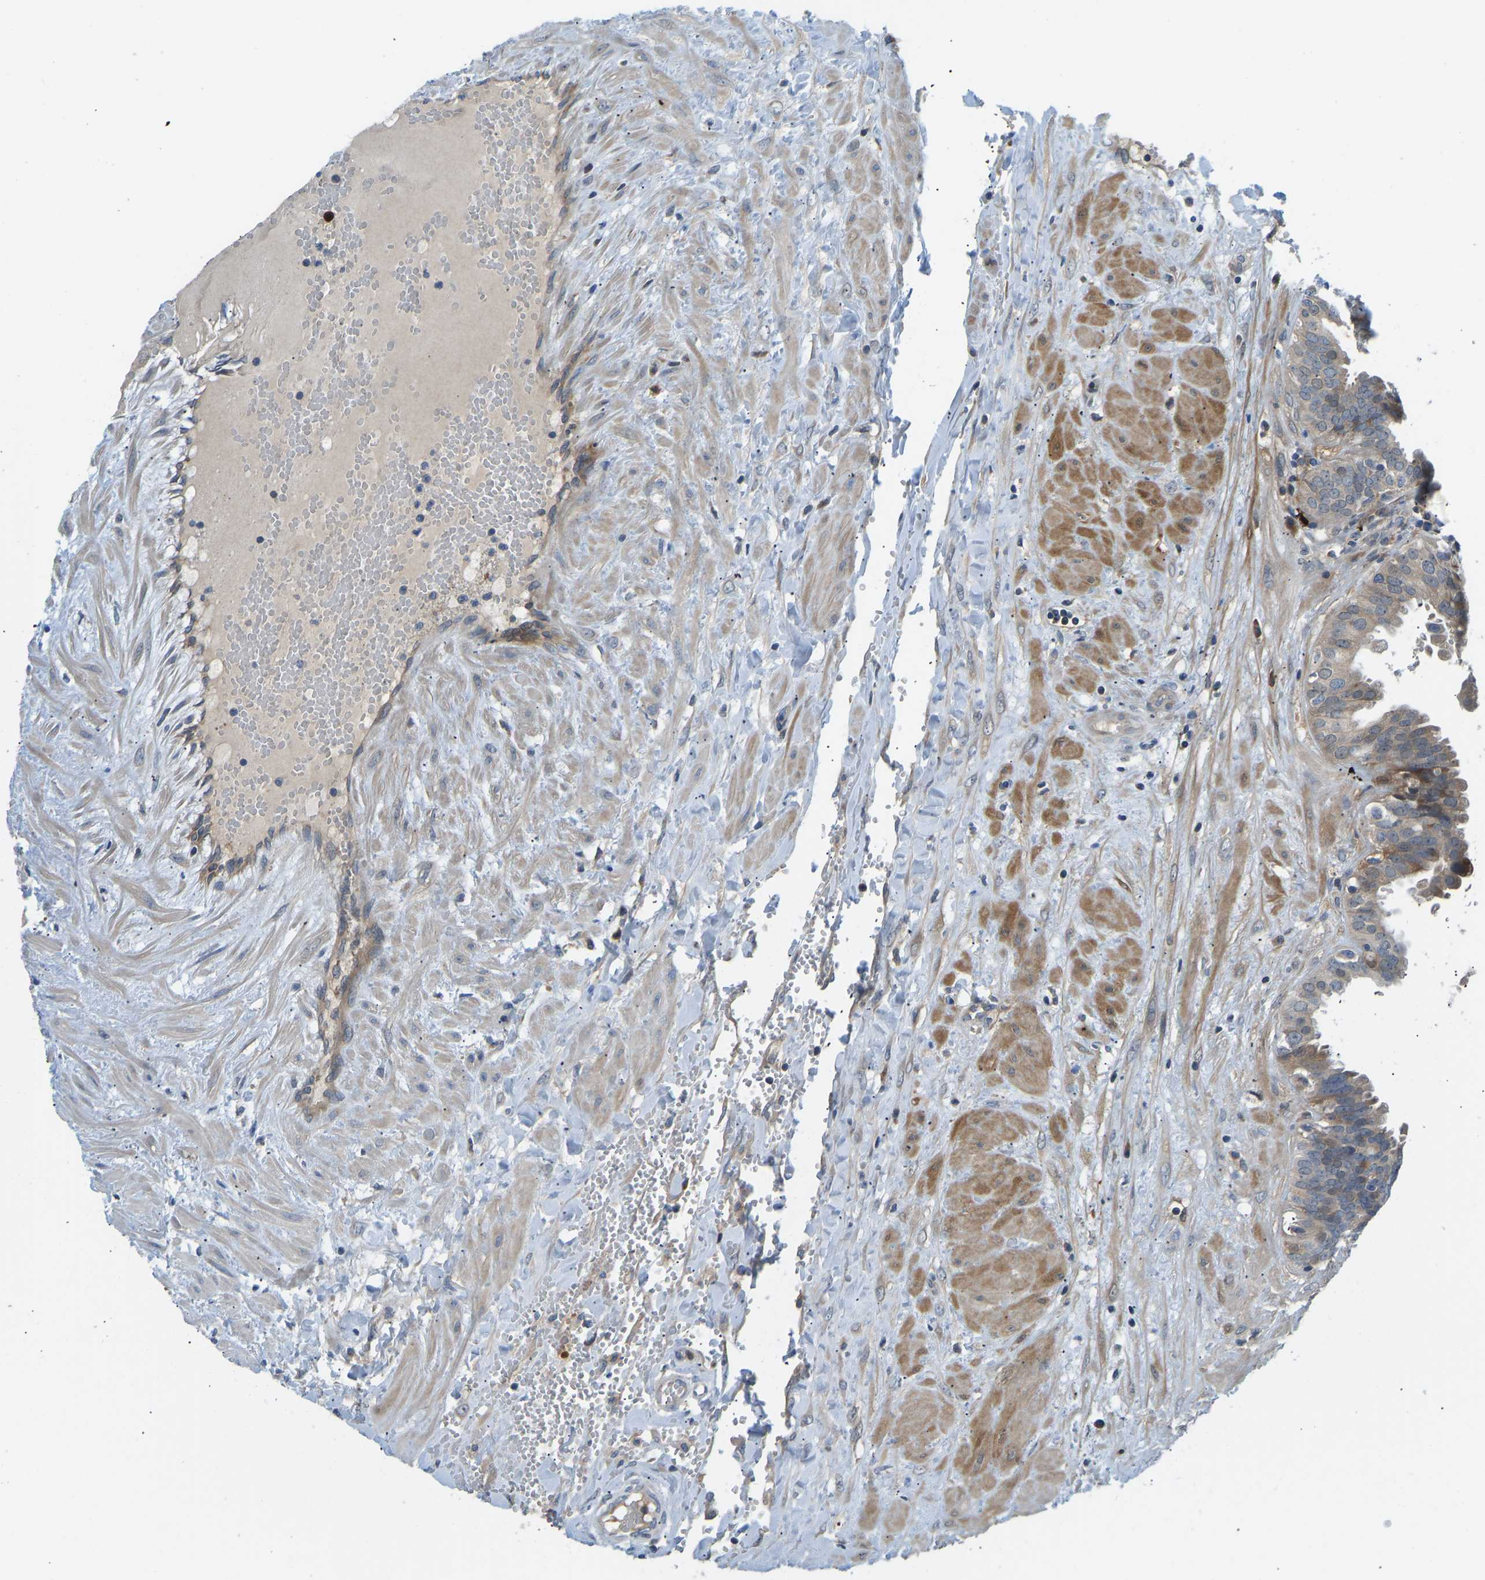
{"staining": {"intensity": "moderate", "quantity": ">75%", "location": "cytoplasmic/membranous"}, "tissue": "fallopian tube", "cell_type": "Glandular cells", "image_type": "normal", "snomed": [{"axis": "morphology", "description": "Normal tissue, NOS"}, {"axis": "topography", "description": "Fallopian tube"}, {"axis": "topography", "description": "Placenta"}], "caption": "Fallopian tube stained with DAB (3,3'-diaminobenzidine) IHC demonstrates medium levels of moderate cytoplasmic/membranous expression in approximately >75% of glandular cells. (Brightfield microscopy of DAB IHC at high magnification).", "gene": "RBP1", "patient": {"sex": "female", "age": 32}}